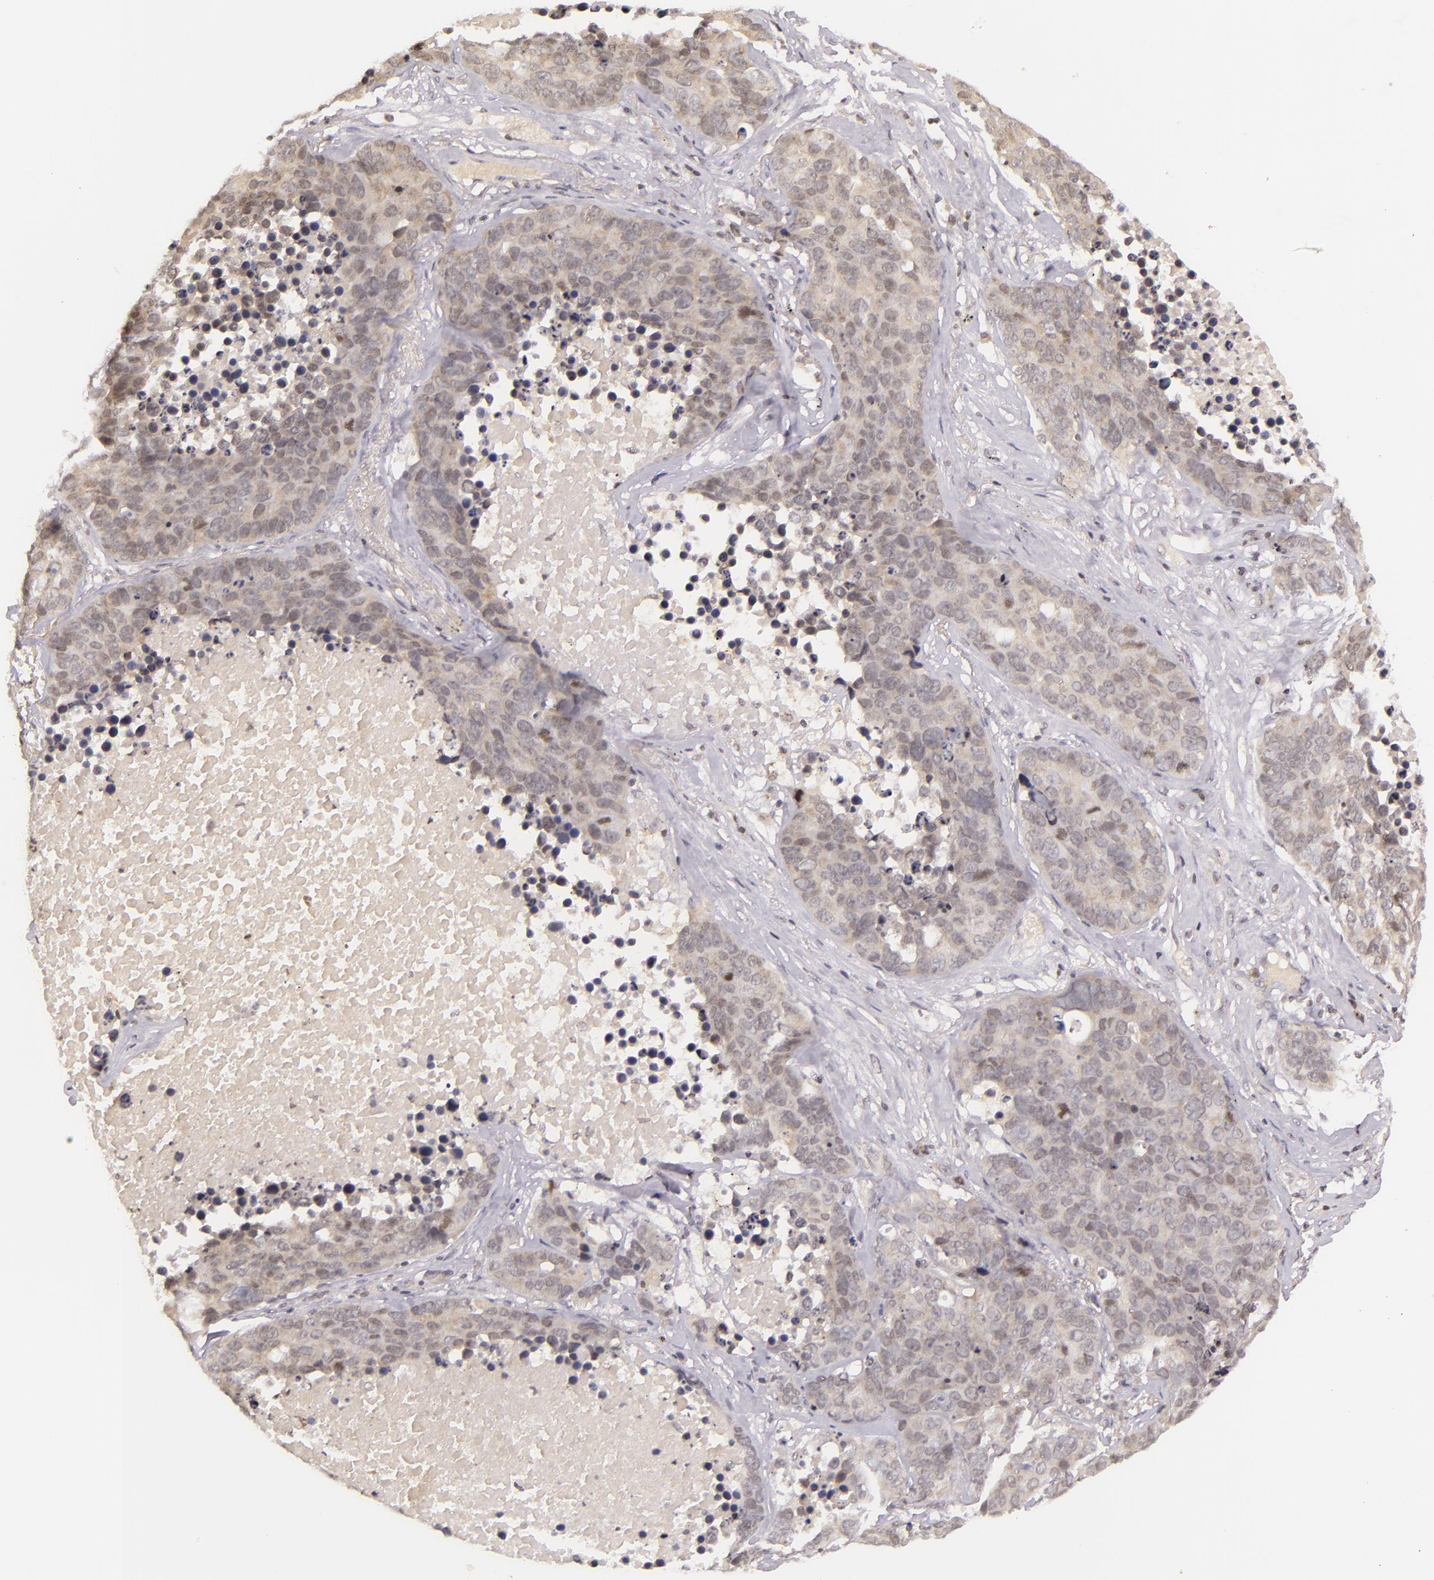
{"staining": {"intensity": "weak", "quantity": "25%-75%", "location": "cytoplasmic/membranous"}, "tissue": "lung cancer", "cell_type": "Tumor cells", "image_type": "cancer", "snomed": [{"axis": "morphology", "description": "Carcinoid, malignant, NOS"}, {"axis": "topography", "description": "Lung"}], "caption": "Lung cancer (carcinoid (malignant)) stained with a brown dye displays weak cytoplasmic/membranous positive staining in approximately 25%-75% of tumor cells.", "gene": "CASP8", "patient": {"sex": "male", "age": 60}}